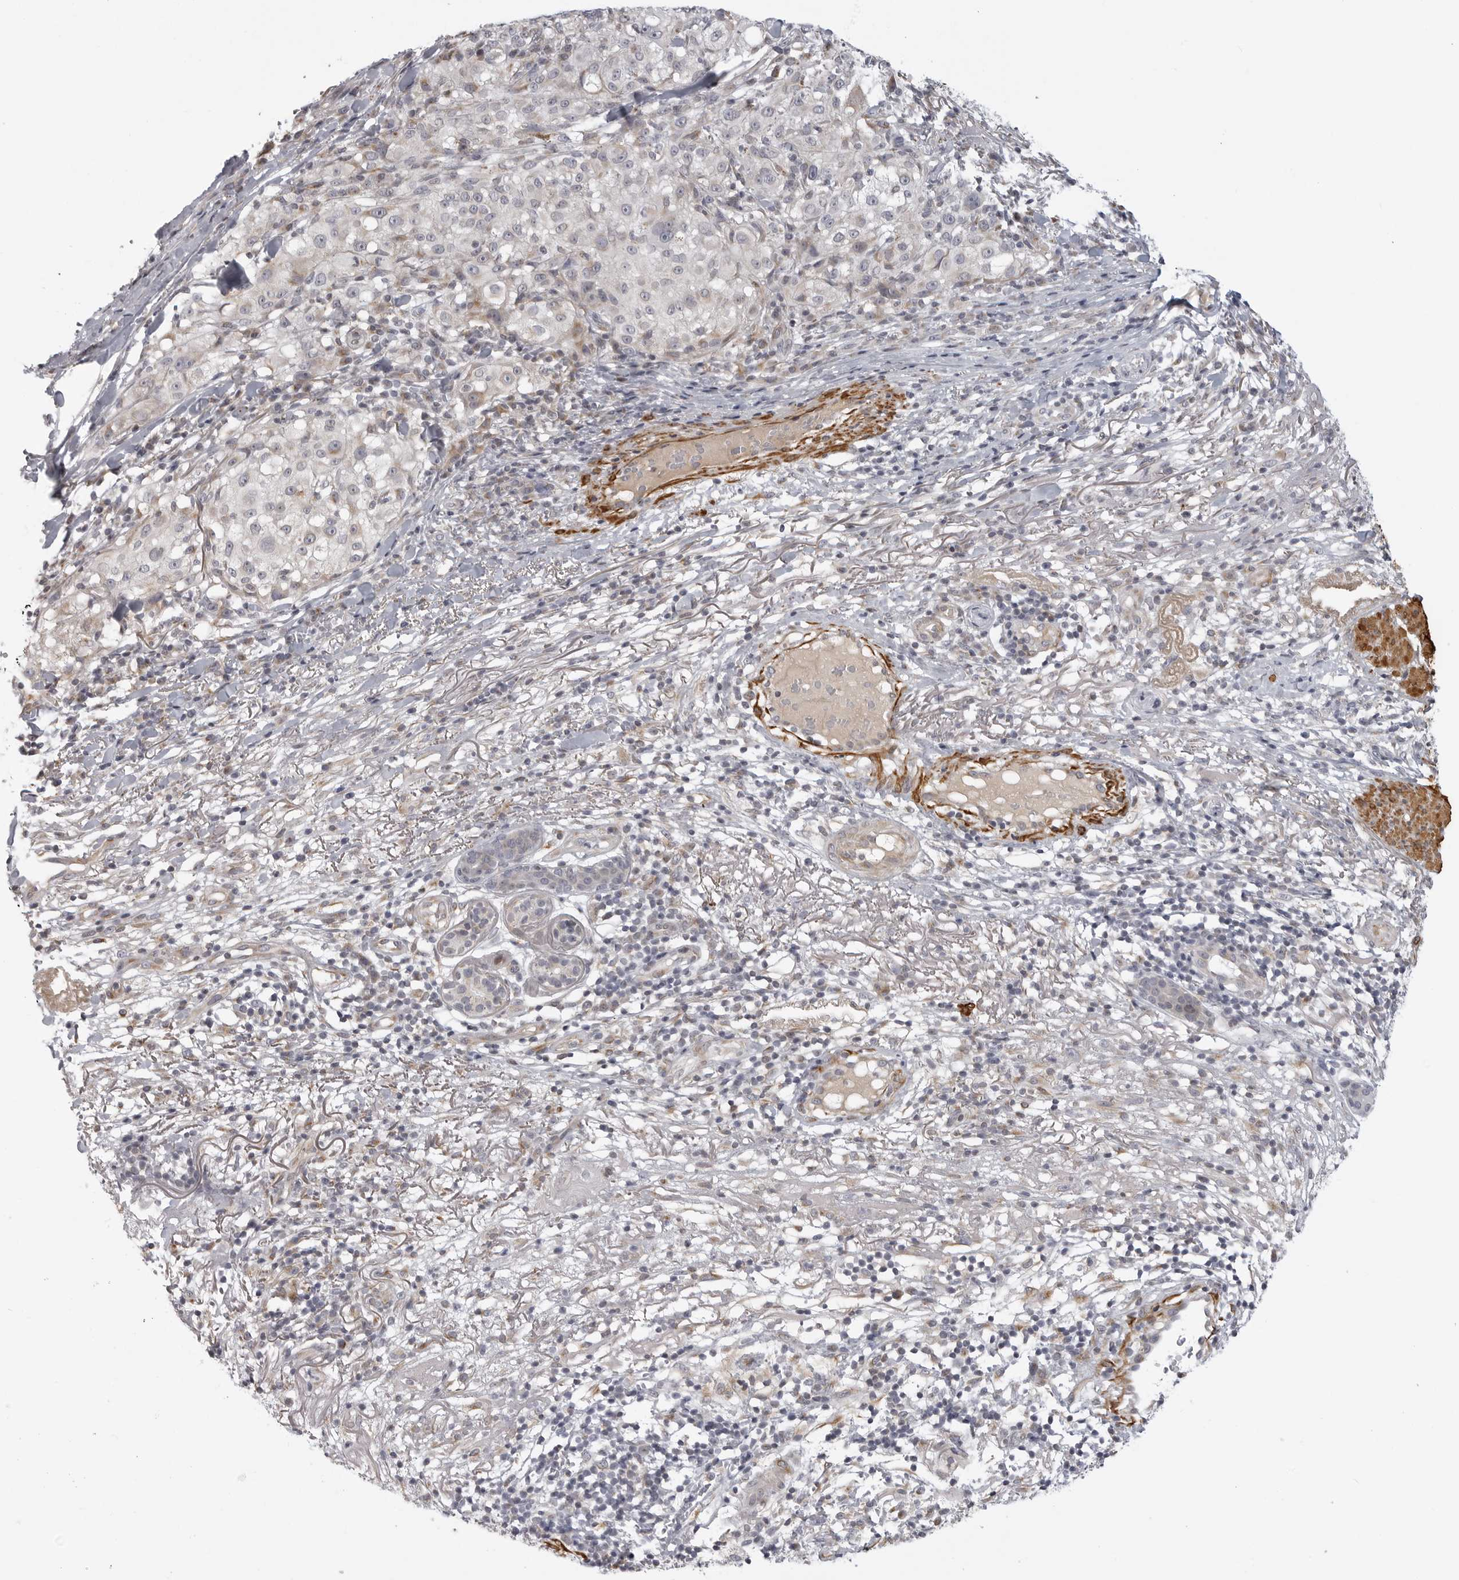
{"staining": {"intensity": "negative", "quantity": "none", "location": "none"}, "tissue": "melanoma", "cell_type": "Tumor cells", "image_type": "cancer", "snomed": [{"axis": "morphology", "description": "Necrosis, NOS"}, {"axis": "morphology", "description": "Malignant melanoma, NOS"}, {"axis": "topography", "description": "Skin"}], "caption": "An immunohistochemistry micrograph of melanoma is shown. There is no staining in tumor cells of melanoma. The staining was performed using DAB (3,3'-diaminobenzidine) to visualize the protein expression in brown, while the nuclei were stained in blue with hematoxylin (Magnification: 20x).", "gene": "MAP7D1", "patient": {"sex": "female", "age": 87}}